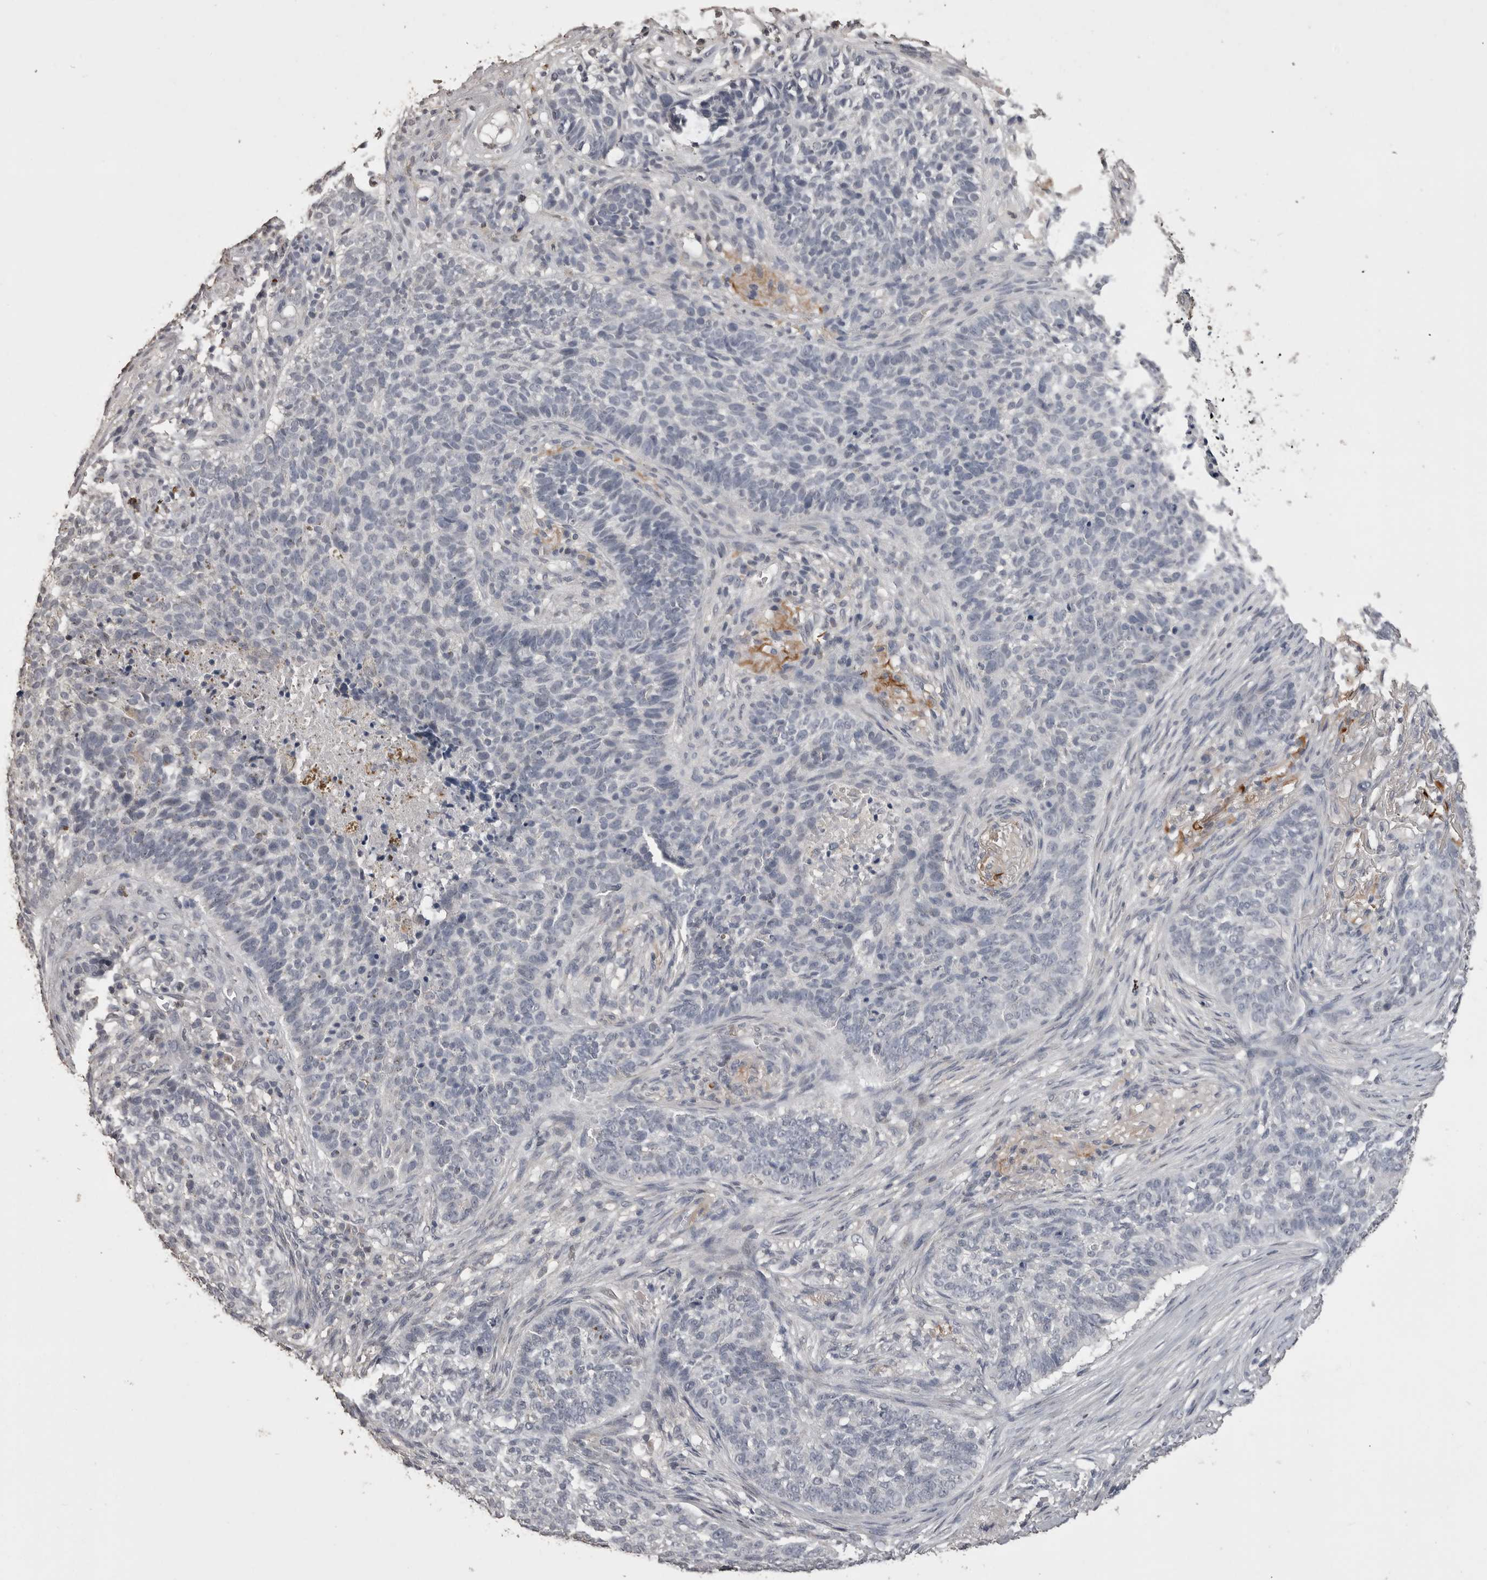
{"staining": {"intensity": "negative", "quantity": "none", "location": "none"}, "tissue": "skin cancer", "cell_type": "Tumor cells", "image_type": "cancer", "snomed": [{"axis": "morphology", "description": "Basal cell carcinoma"}, {"axis": "topography", "description": "Skin"}], "caption": "Immunohistochemistry of skin basal cell carcinoma shows no expression in tumor cells. (DAB (3,3'-diaminobenzidine) IHC, high magnification).", "gene": "MMP7", "patient": {"sex": "male", "age": 85}}